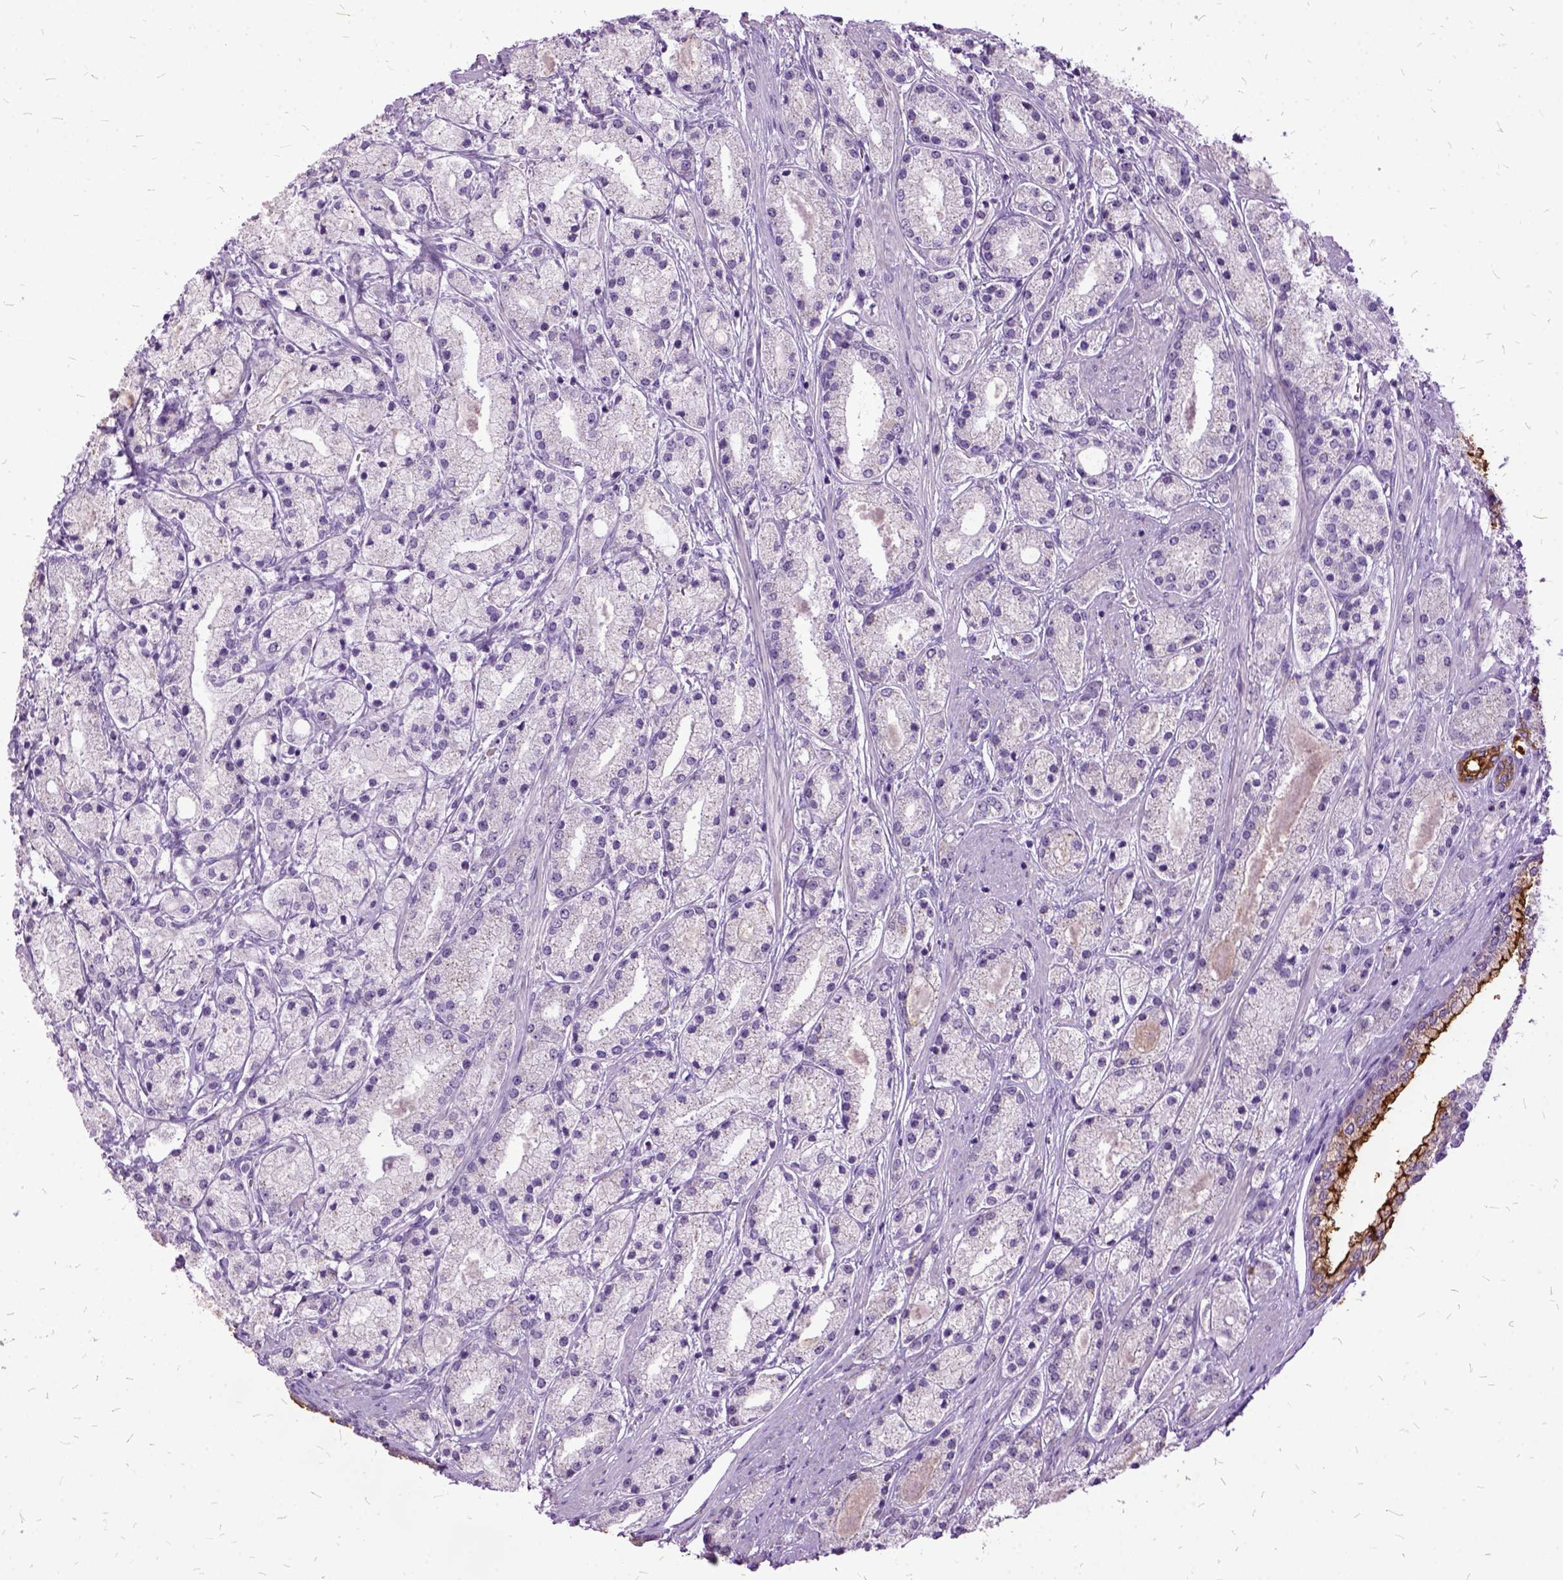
{"staining": {"intensity": "negative", "quantity": "none", "location": "none"}, "tissue": "prostate cancer", "cell_type": "Tumor cells", "image_type": "cancer", "snomed": [{"axis": "morphology", "description": "Adenocarcinoma, High grade"}, {"axis": "topography", "description": "Prostate"}], "caption": "Protein analysis of high-grade adenocarcinoma (prostate) reveals no significant staining in tumor cells.", "gene": "MME", "patient": {"sex": "male", "age": 67}}